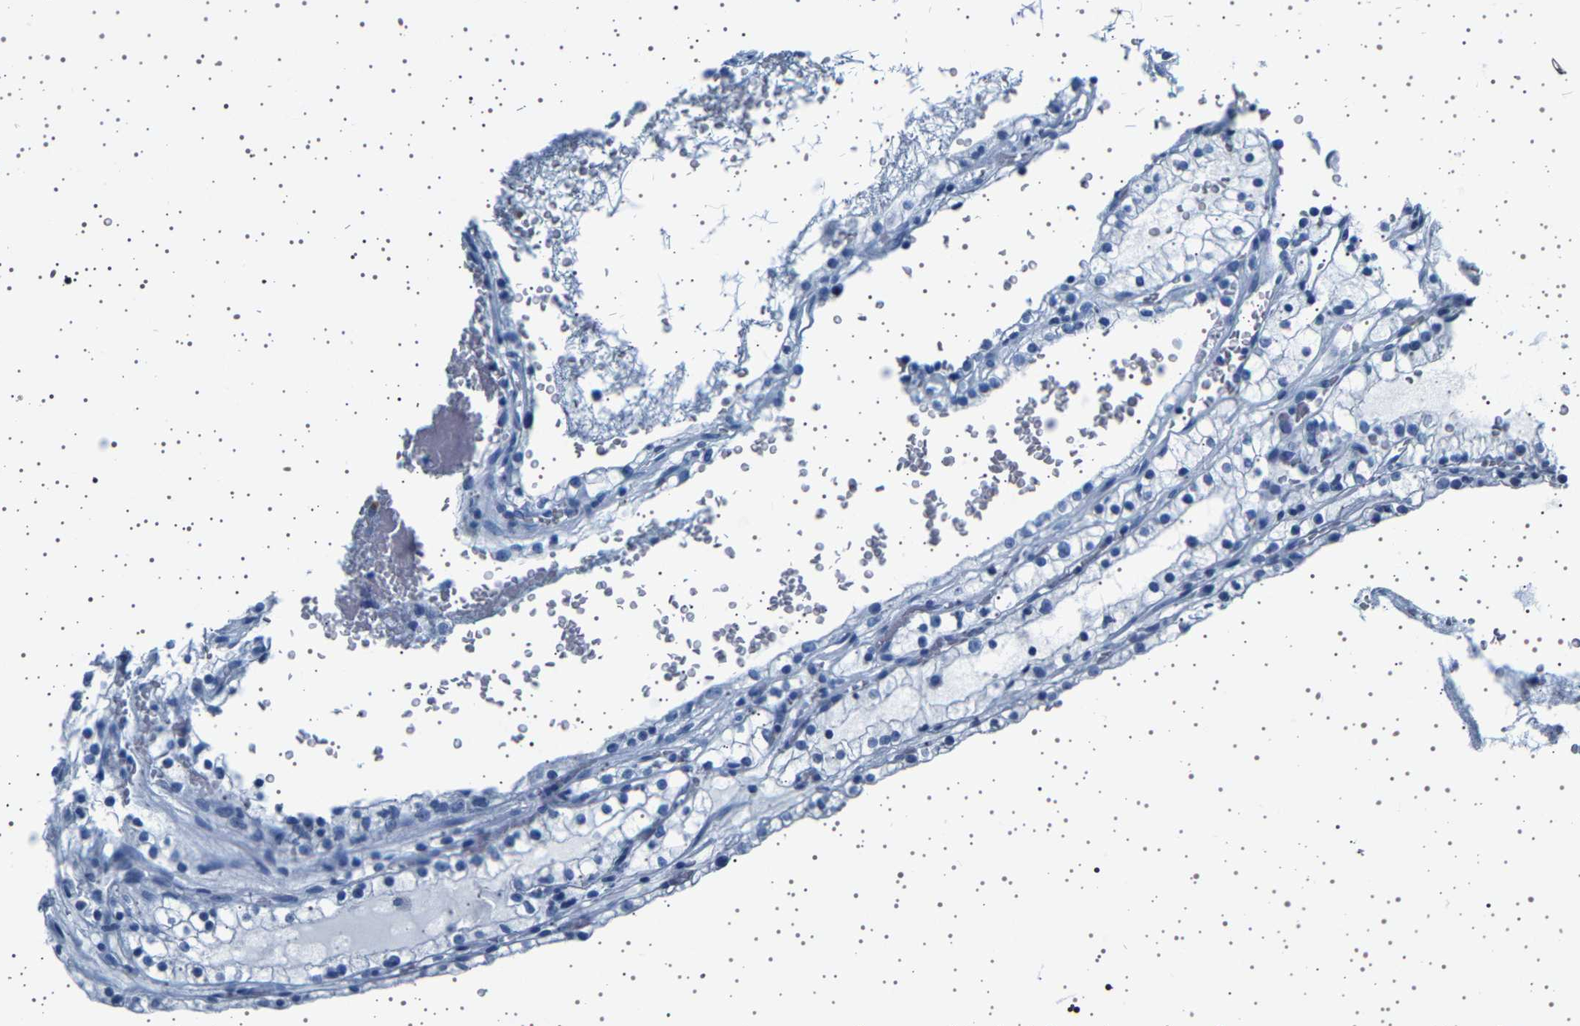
{"staining": {"intensity": "negative", "quantity": "none", "location": "none"}, "tissue": "renal cancer", "cell_type": "Tumor cells", "image_type": "cancer", "snomed": [{"axis": "morphology", "description": "Adenocarcinoma, NOS"}, {"axis": "topography", "description": "Kidney"}], "caption": "Human adenocarcinoma (renal) stained for a protein using immunohistochemistry (IHC) shows no positivity in tumor cells.", "gene": "TFF3", "patient": {"sex": "female", "age": 41}}